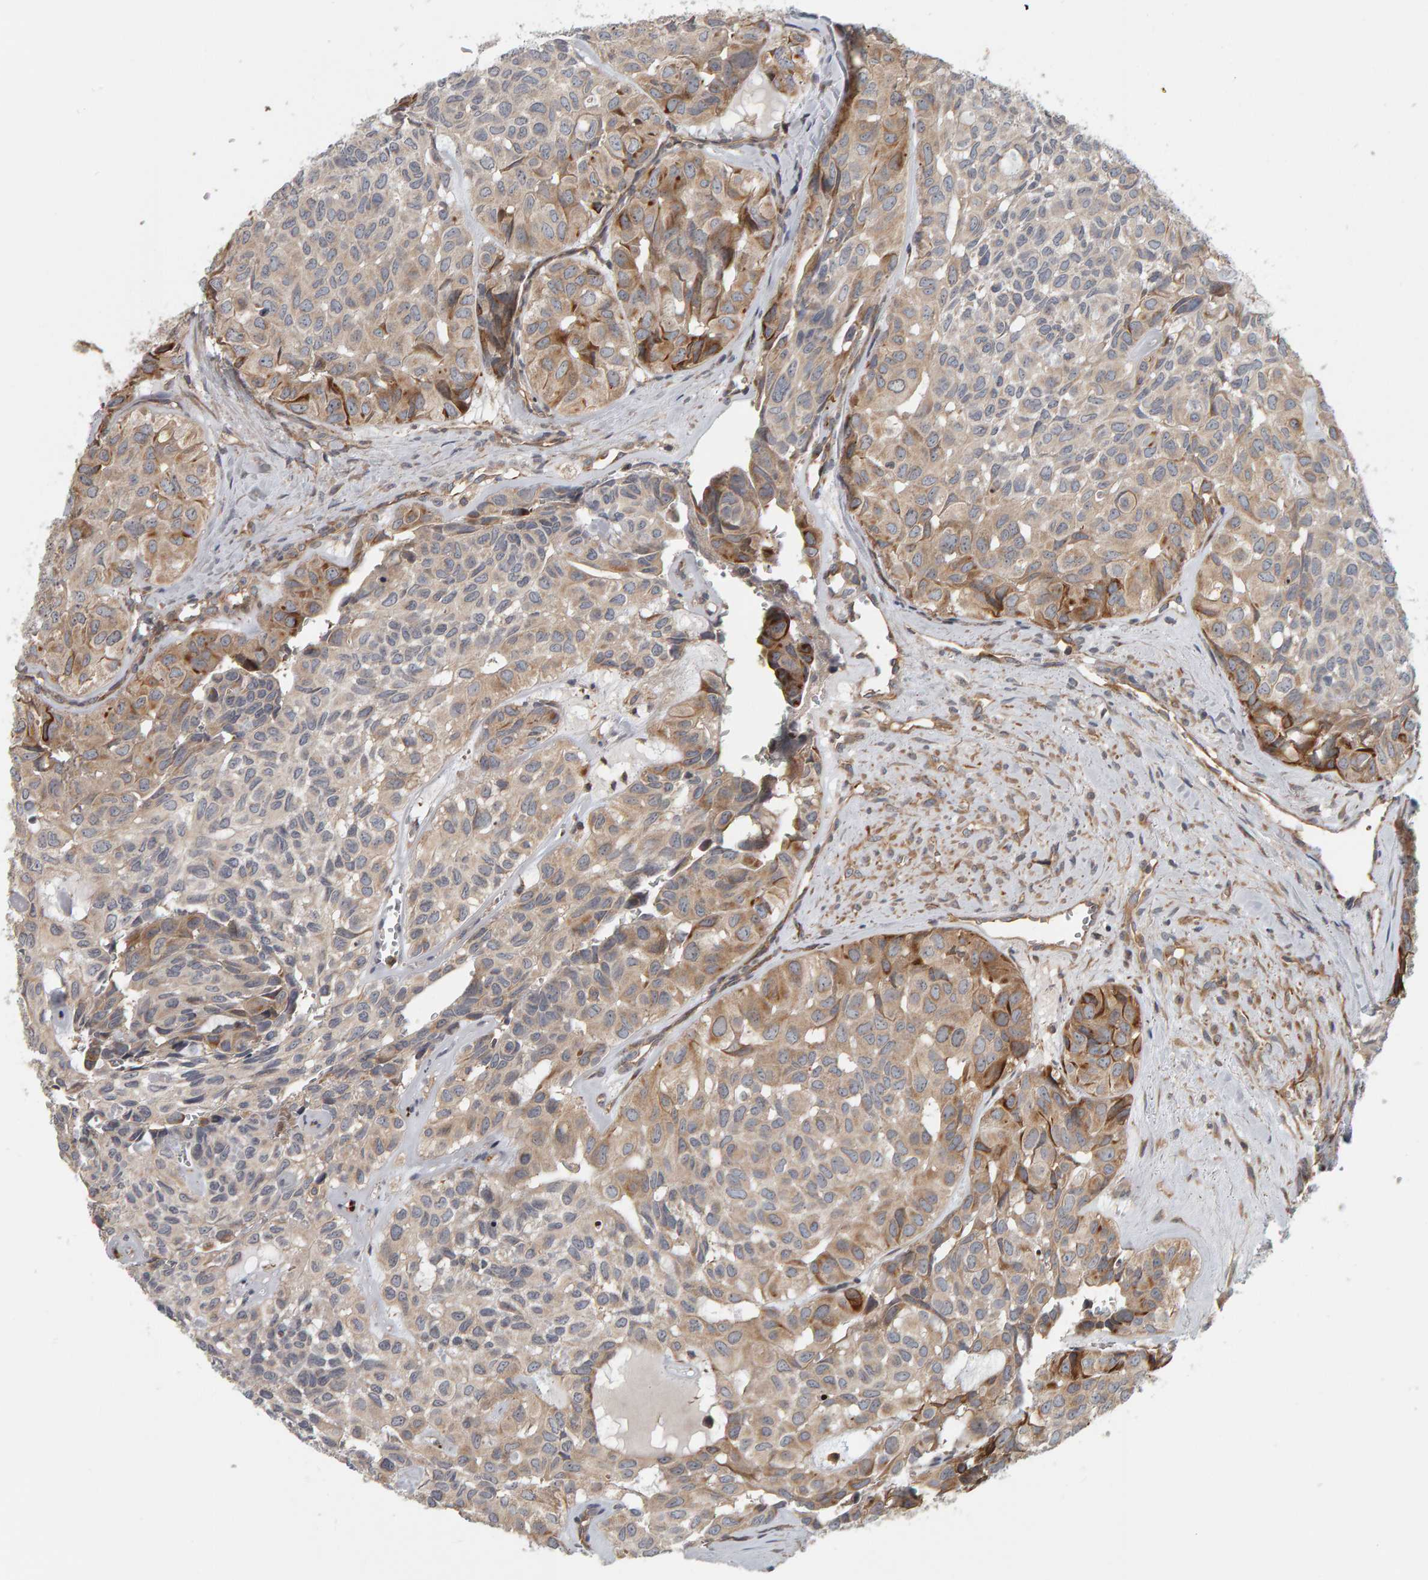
{"staining": {"intensity": "moderate", "quantity": "<25%", "location": "cytoplasmic/membranous"}, "tissue": "head and neck cancer", "cell_type": "Tumor cells", "image_type": "cancer", "snomed": [{"axis": "morphology", "description": "Adenocarcinoma, NOS"}, {"axis": "topography", "description": "Salivary gland, NOS"}, {"axis": "topography", "description": "Head-Neck"}], "caption": "Immunohistochemistry (IHC) (DAB) staining of head and neck adenocarcinoma reveals moderate cytoplasmic/membranous protein positivity in approximately <25% of tumor cells. Using DAB (brown) and hematoxylin (blue) stains, captured at high magnification using brightfield microscopy.", "gene": "C9orf72", "patient": {"sex": "female", "age": 76}}